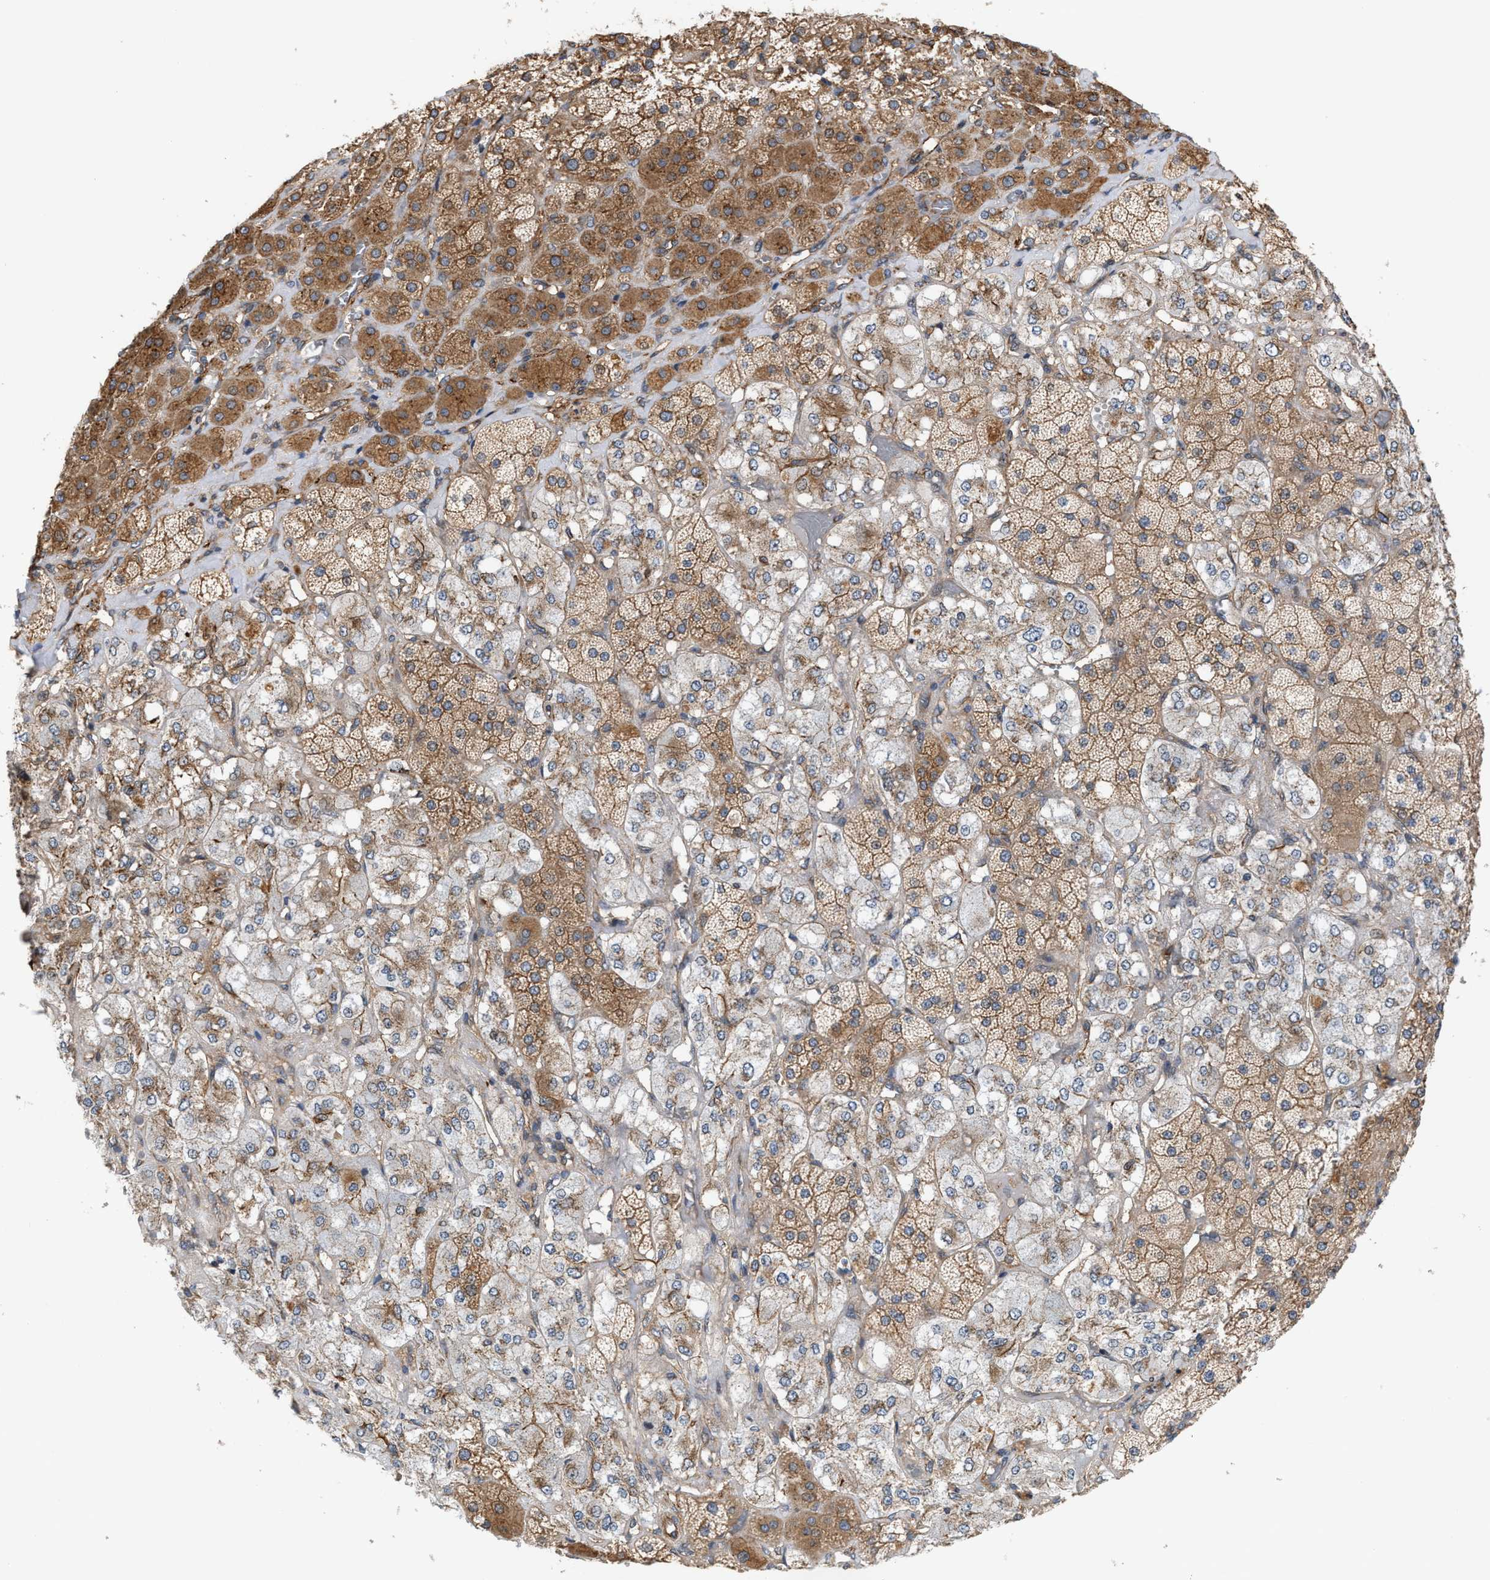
{"staining": {"intensity": "moderate", "quantity": ">75%", "location": "cytoplasmic/membranous"}, "tissue": "adrenal gland", "cell_type": "Glandular cells", "image_type": "normal", "snomed": [{"axis": "morphology", "description": "Normal tissue, NOS"}, {"axis": "topography", "description": "Adrenal gland"}], "caption": "Protein expression analysis of benign adrenal gland shows moderate cytoplasmic/membranous expression in approximately >75% of glandular cells. The protein of interest is stained brown, and the nuclei are stained in blue (DAB (3,3'-diaminobenzidine) IHC with brightfield microscopy, high magnification).", "gene": "EPS15L1", "patient": {"sex": "male", "age": 57}}